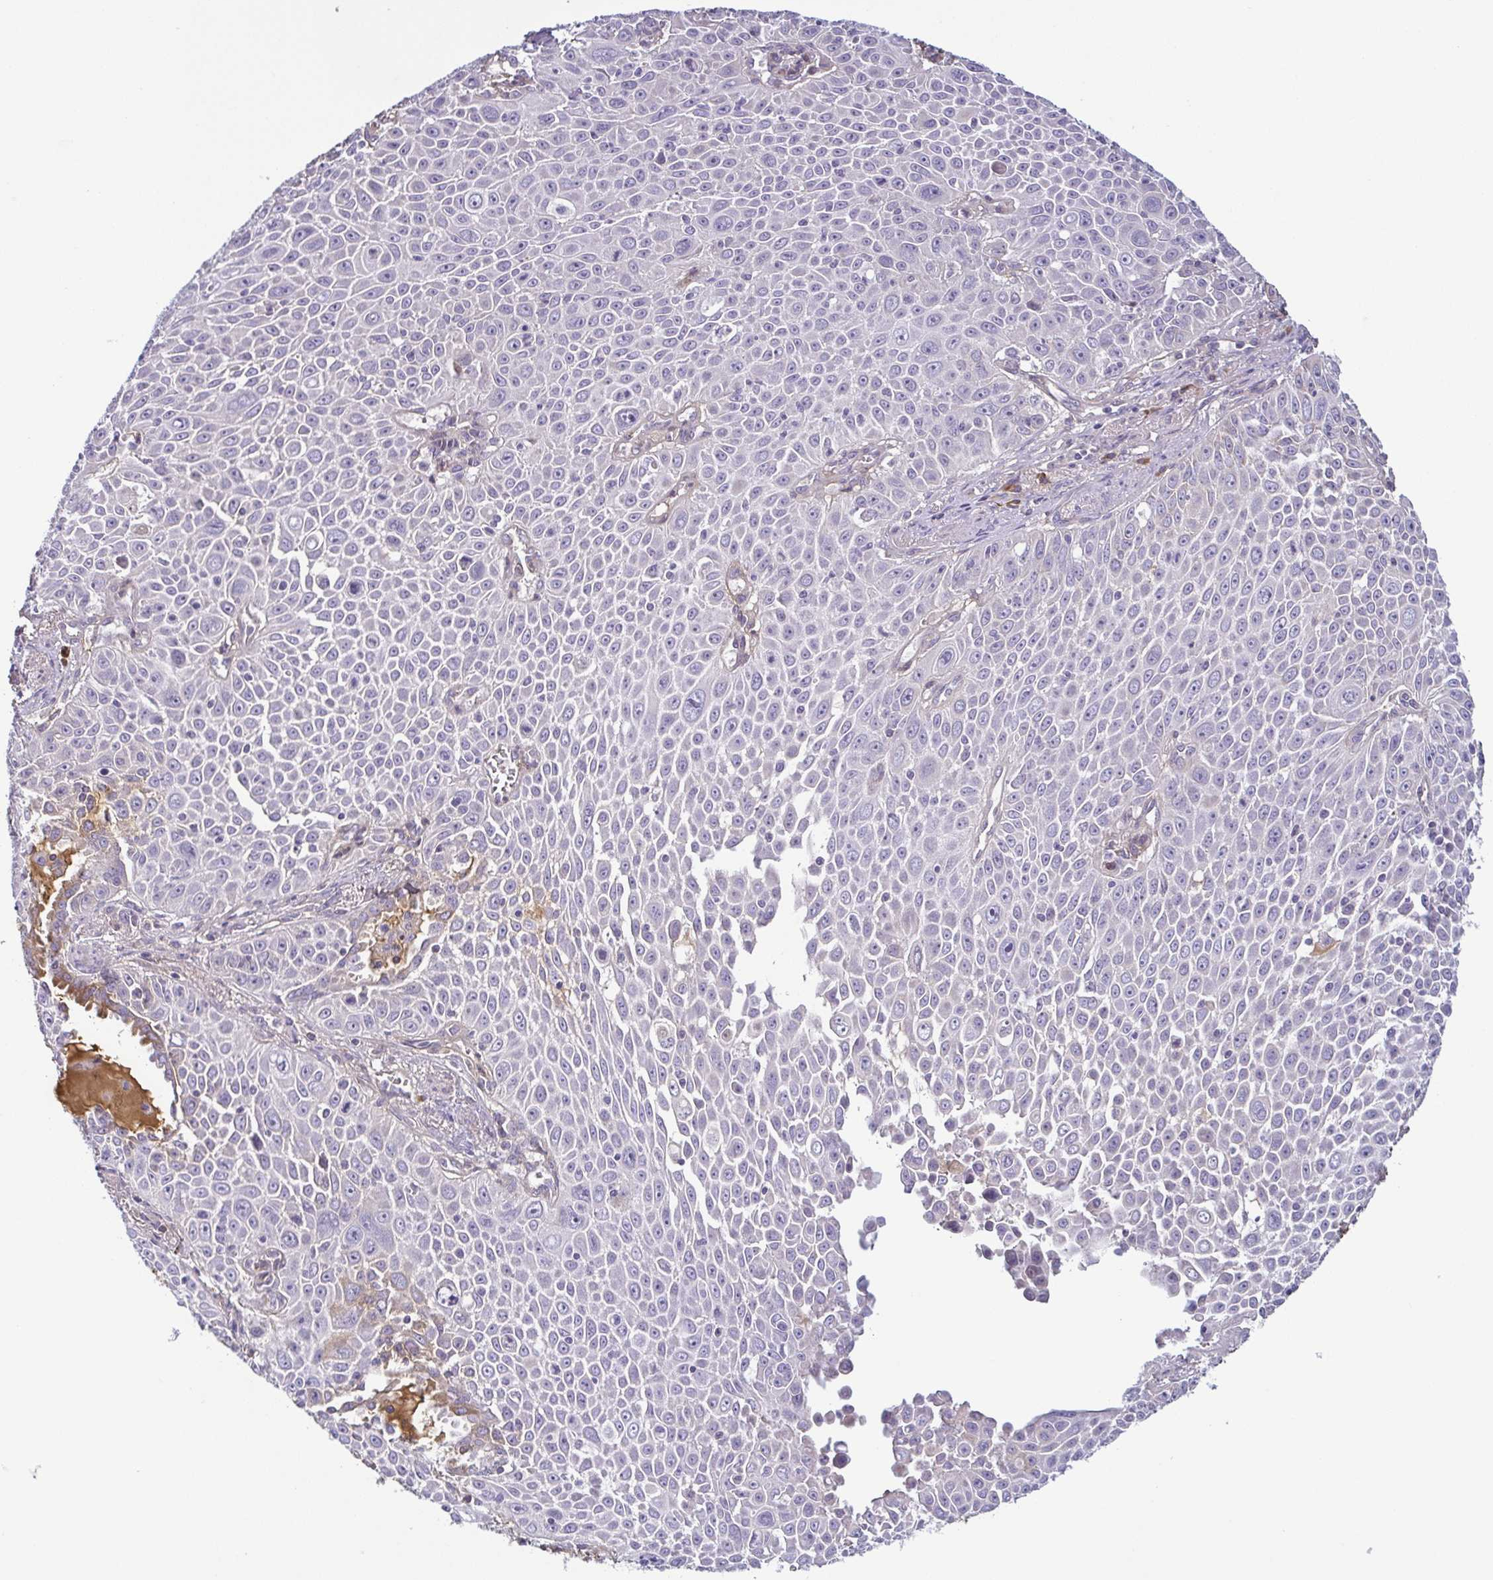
{"staining": {"intensity": "negative", "quantity": "none", "location": "none"}, "tissue": "lung cancer", "cell_type": "Tumor cells", "image_type": "cancer", "snomed": [{"axis": "morphology", "description": "Squamous cell carcinoma, NOS"}, {"axis": "morphology", "description": "Squamous cell carcinoma, metastatic, NOS"}, {"axis": "topography", "description": "Lymph node"}, {"axis": "topography", "description": "Lung"}], "caption": "This is an immunohistochemistry histopathology image of human lung cancer (squamous cell carcinoma). There is no expression in tumor cells.", "gene": "ECM1", "patient": {"sex": "female", "age": 62}}